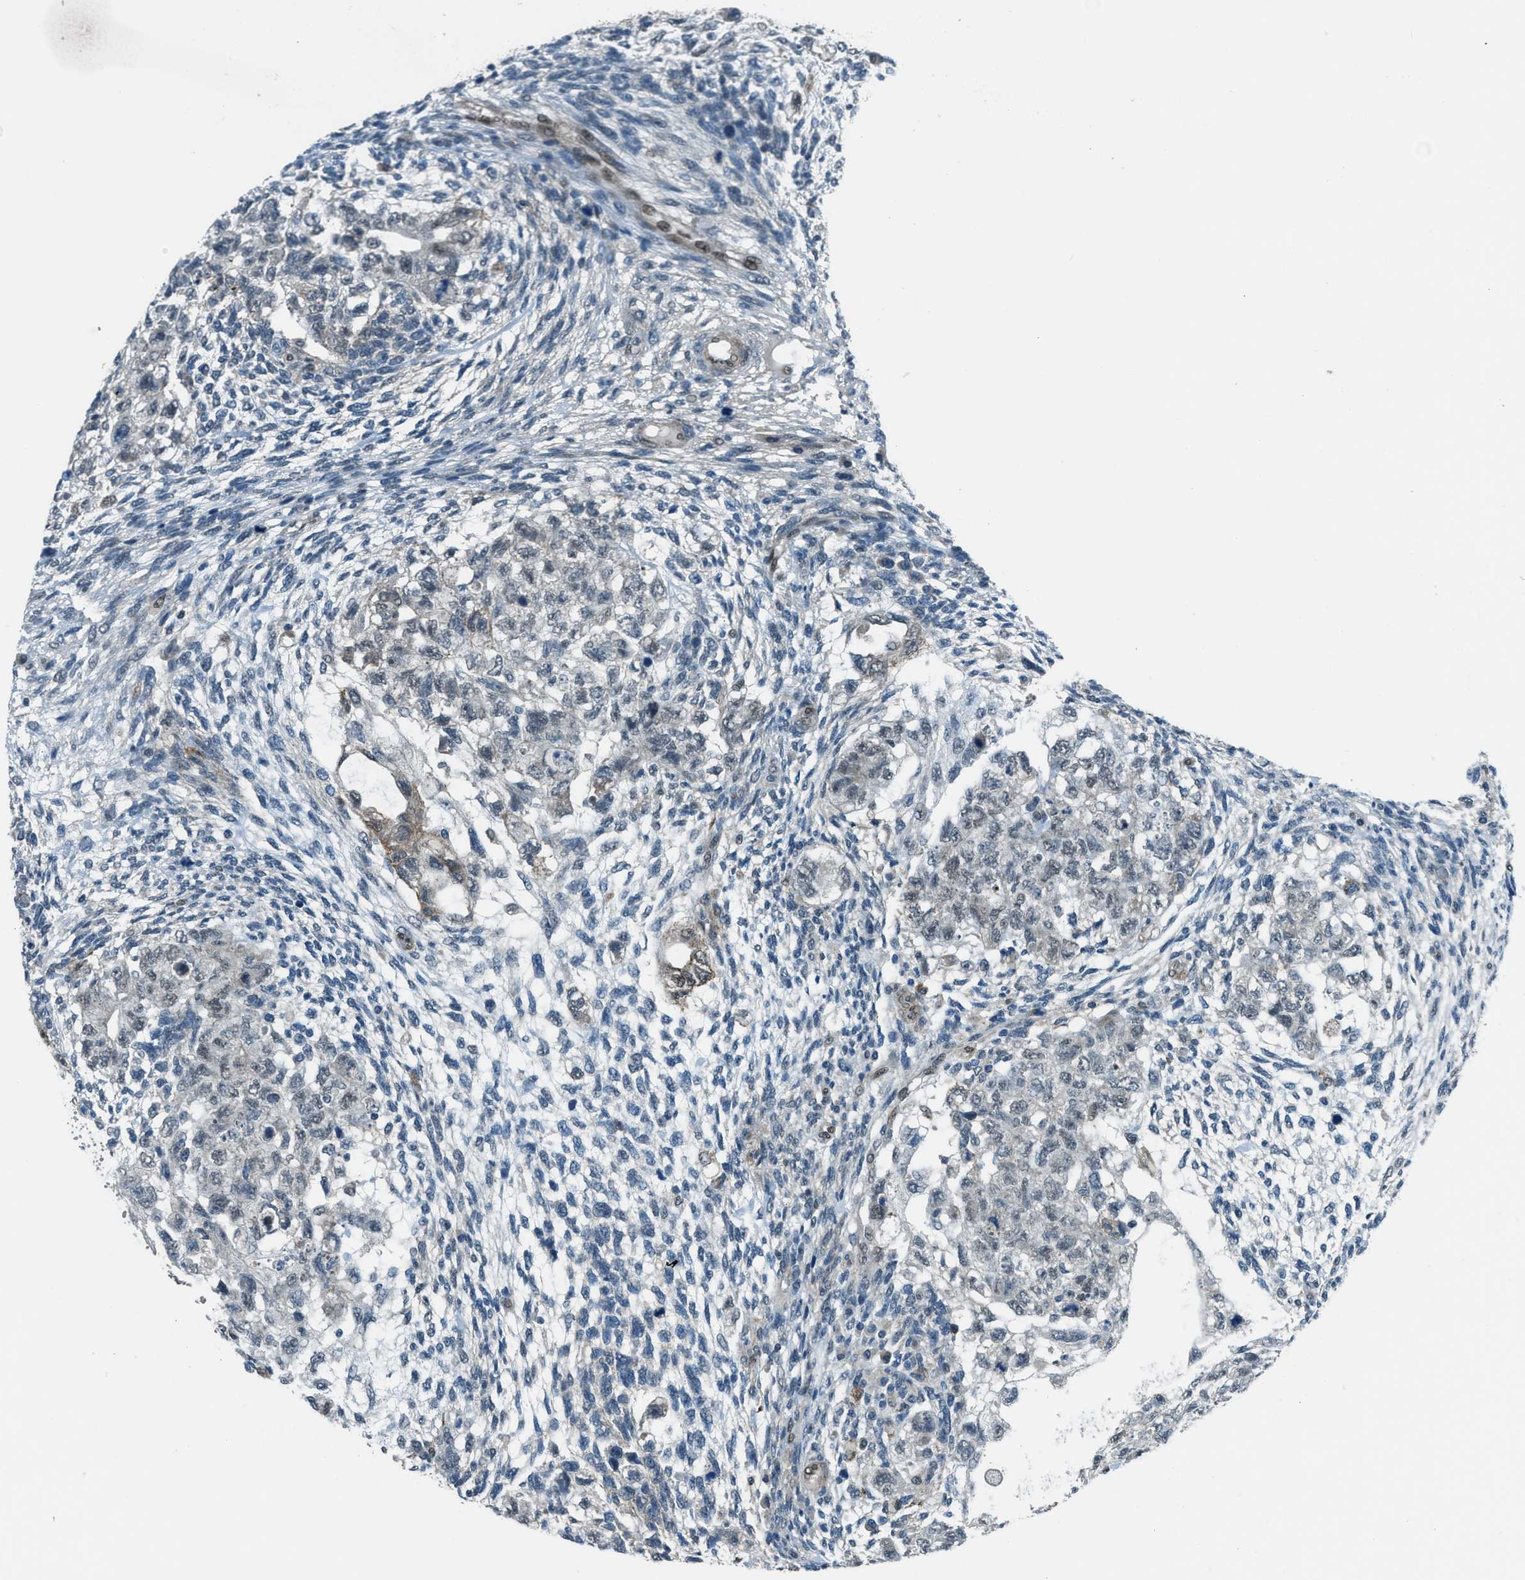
{"staining": {"intensity": "negative", "quantity": "none", "location": "none"}, "tissue": "testis cancer", "cell_type": "Tumor cells", "image_type": "cancer", "snomed": [{"axis": "morphology", "description": "Normal tissue, NOS"}, {"axis": "morphology", "description": "Carcinoma, Embryonal, NOS"}, {"axis": "topography", "description": "Testis"}], "caption": "Tumor cells are negative for protein expression in human testis cancer.", "gene": "NPEPL1", "patient": {"sex": "male", "age": 36}}